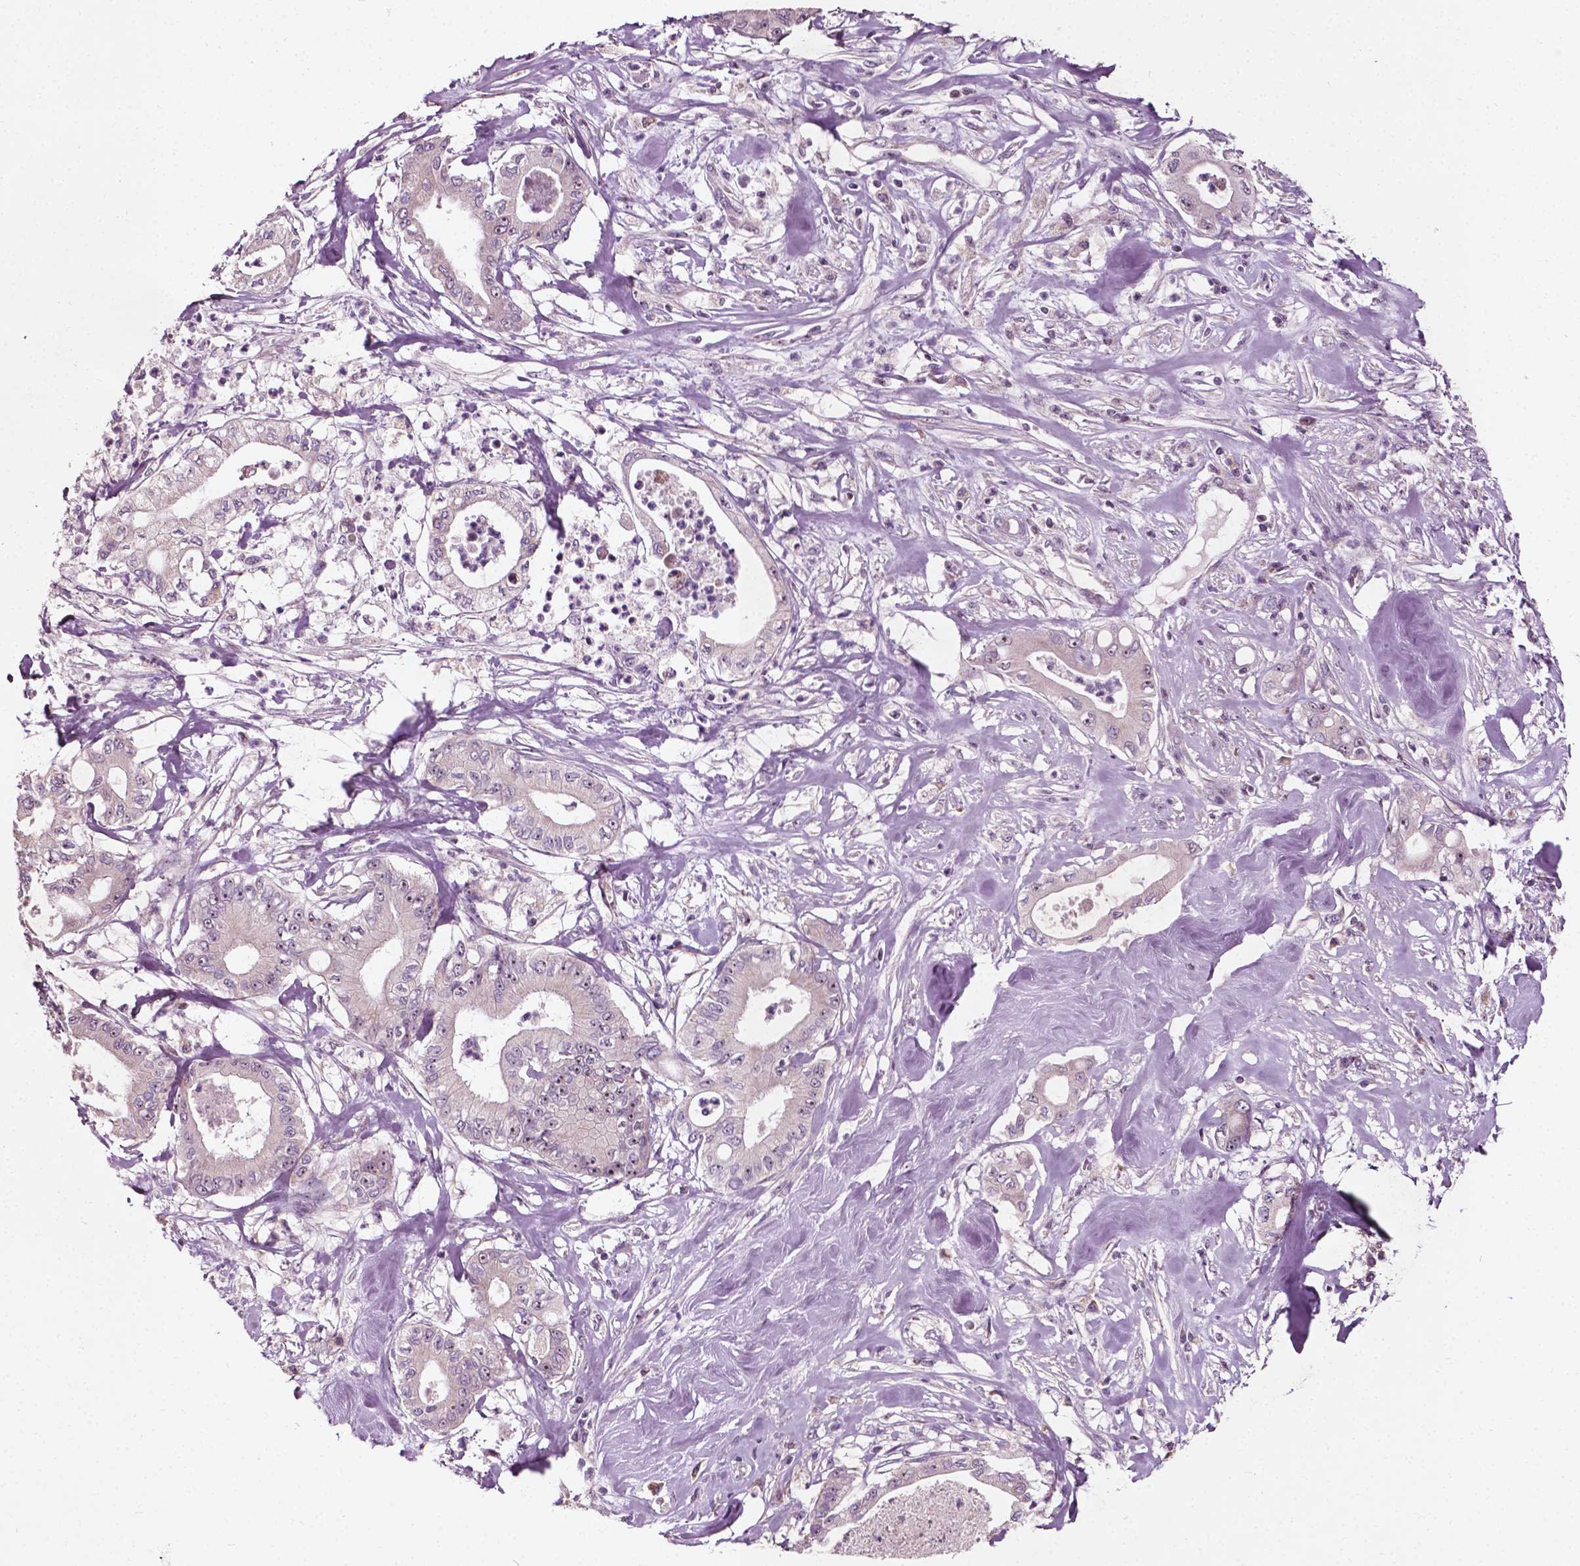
{"staining": {"intensity": "weak", "quantity": "25%-75%", "location": "nuclear"}, "tissue": "pancreatic cancer", "cell_type": "Tumor cells", "image_type": "cancer", "snomed": [{"axis": "morphology", "description": "Adenocarcinoma, NOS"}, {"axis": "topography", "description": "Pancreas"}], "caption": "DAB (3,3'-diaminobenzidine) immunohistochemical staining of human adenocarcinoma (pancreatic) shows weak nuclear protein expression in approximately 25%-75% of tumor cells.", "gene": "ODF3L2", "patient": {"sex": "male", "age": 71}}